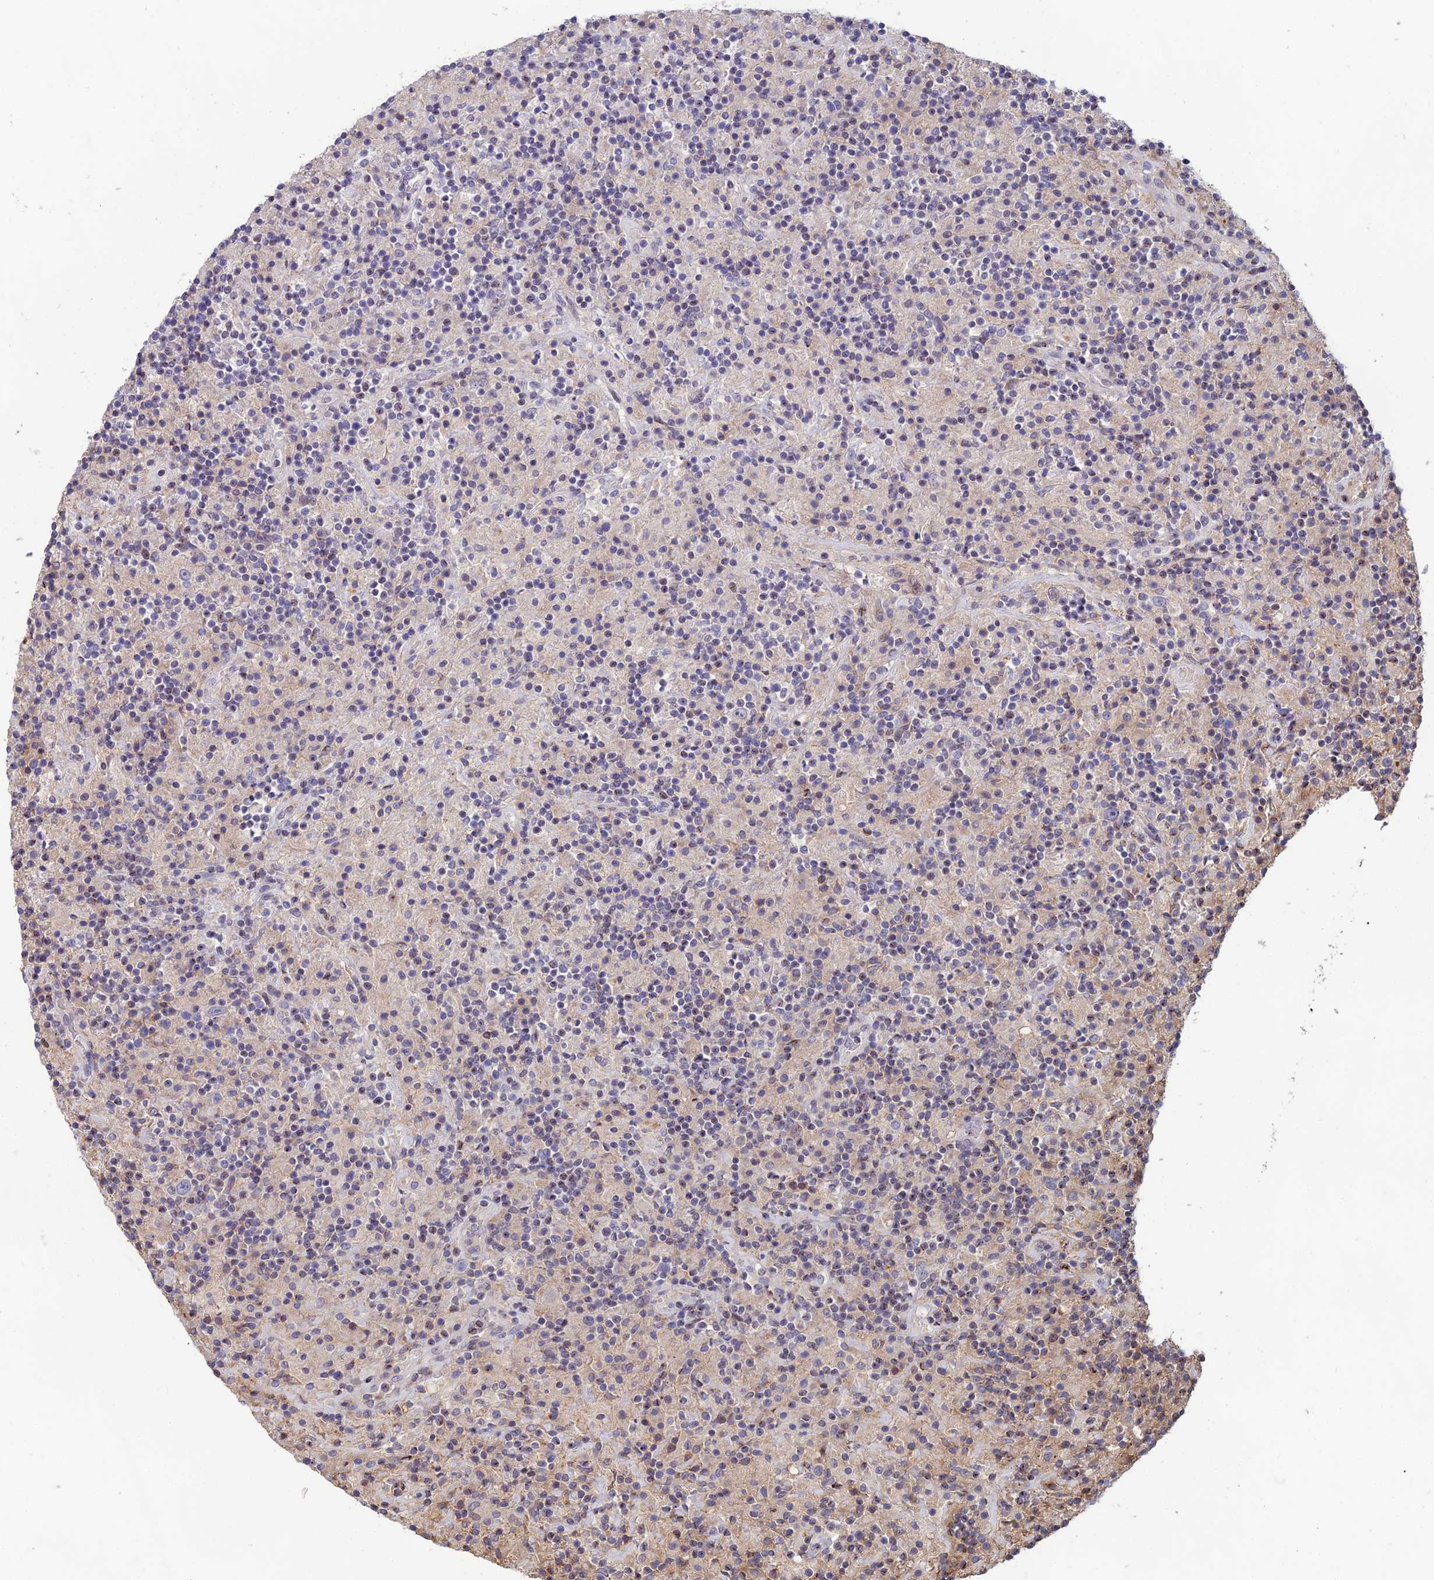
{"staining": {"intensity": "negative", "quantity": "none", "location": "none"}, "tissue": "lymphoma", "cell_type": "Tumor cells", "image_type": "cancer", "snomed": [{"axis": "morphology", "description": "Hodgkin's disease, NOS"}, {"axis": "topography", "description": "Lymph node"}], "caption": "The histopathology image shows no significant positivity in tumor cells of lymphoma.", "gene": "C15orf62", "patient": {"sex": "male", "age": 70}}